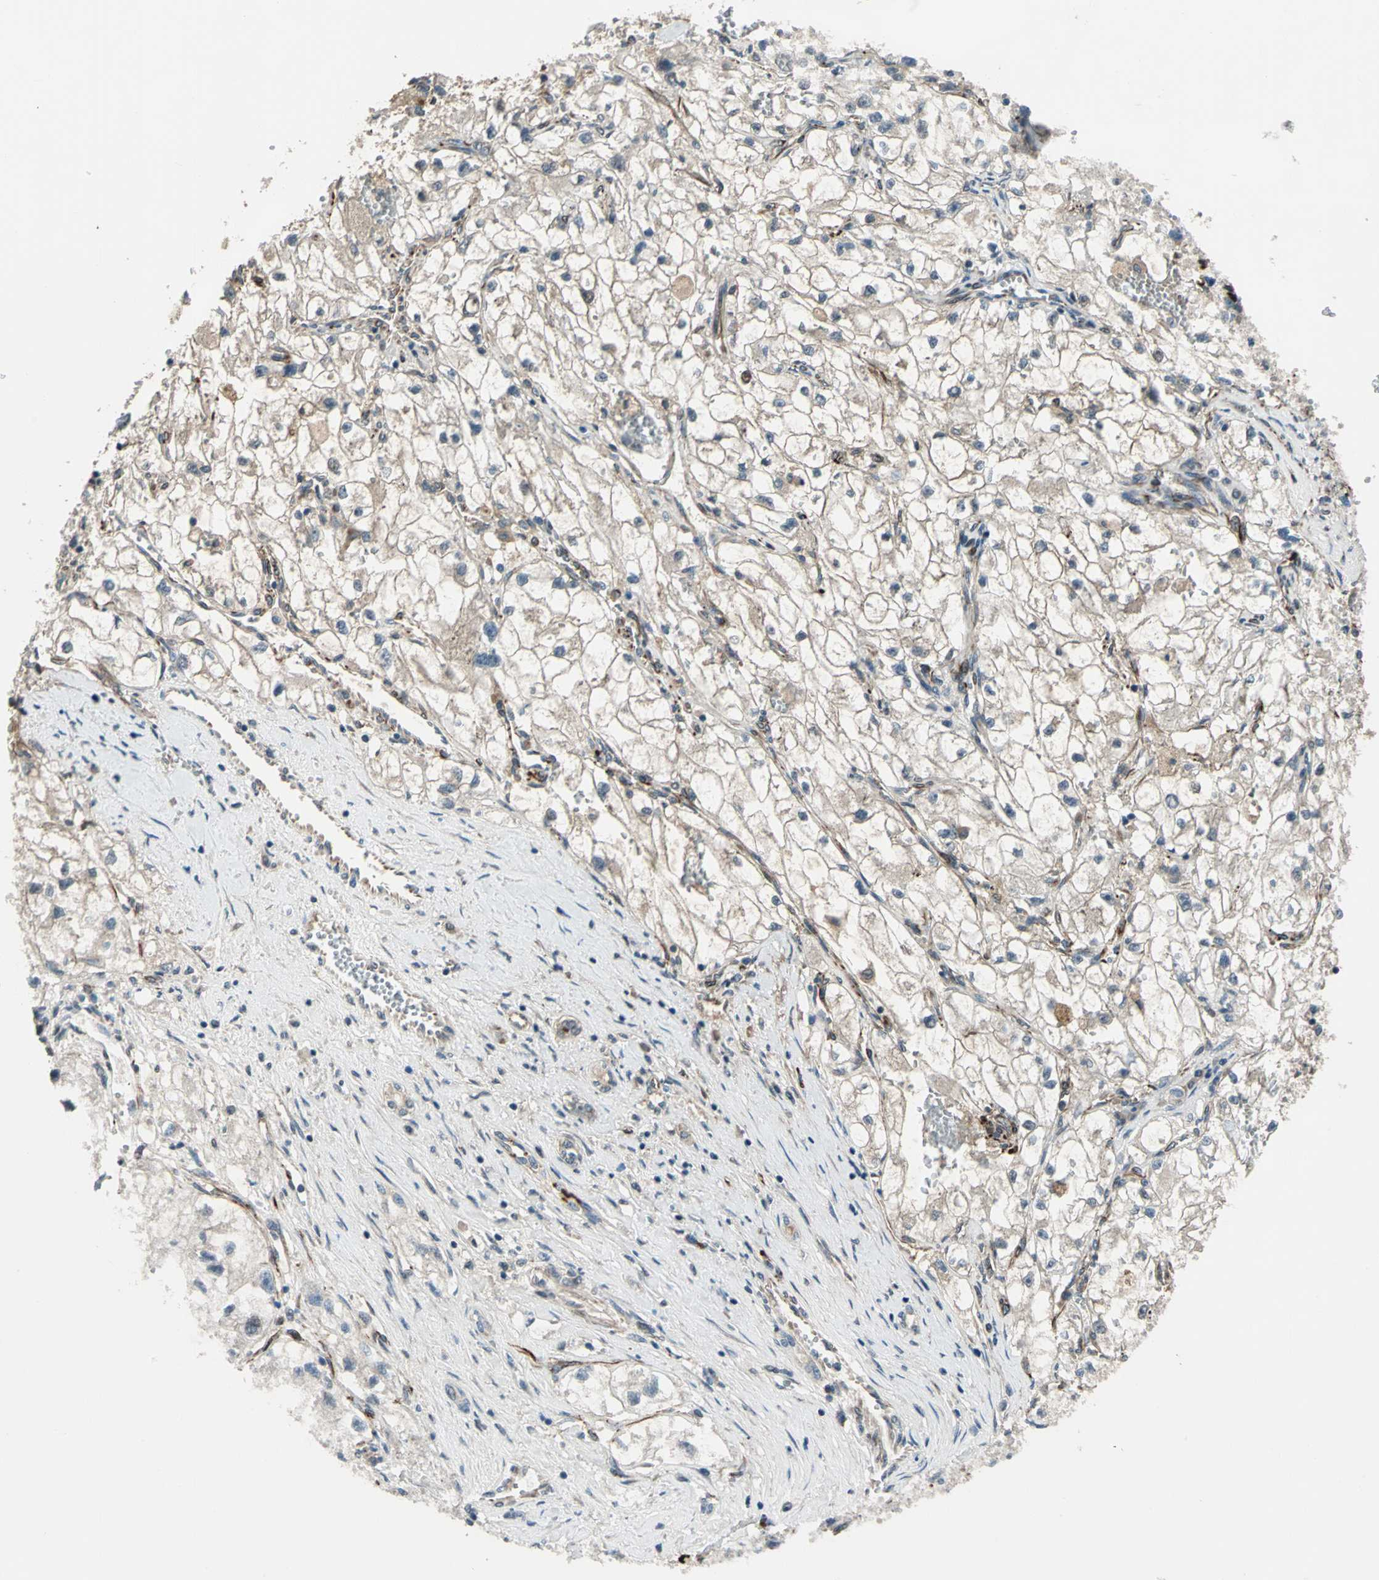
{"staining": {"intensity": "weak", "quantity": "25%-75%", "location": "cytoplasmic/membranous"}, "tissue": "renal cancer", "cell_type": "Tumor cells", "image_type": "cancer", "snomed": [{"axis": "morphology", "description": "Adenocarcinoma, NOS"}, {"axis": "topography", "description": "Kidney"}], "caption": "High-power microscopy captured an immunohistochemistry (IHC) image of renal cancer (adenocarcinoma), revealing weak cytoplasmic/membranous expression in approximately 25%-75% of tumor cells.", "gene": "EXD2", "patient": {"sex": "female", "age": 70}}